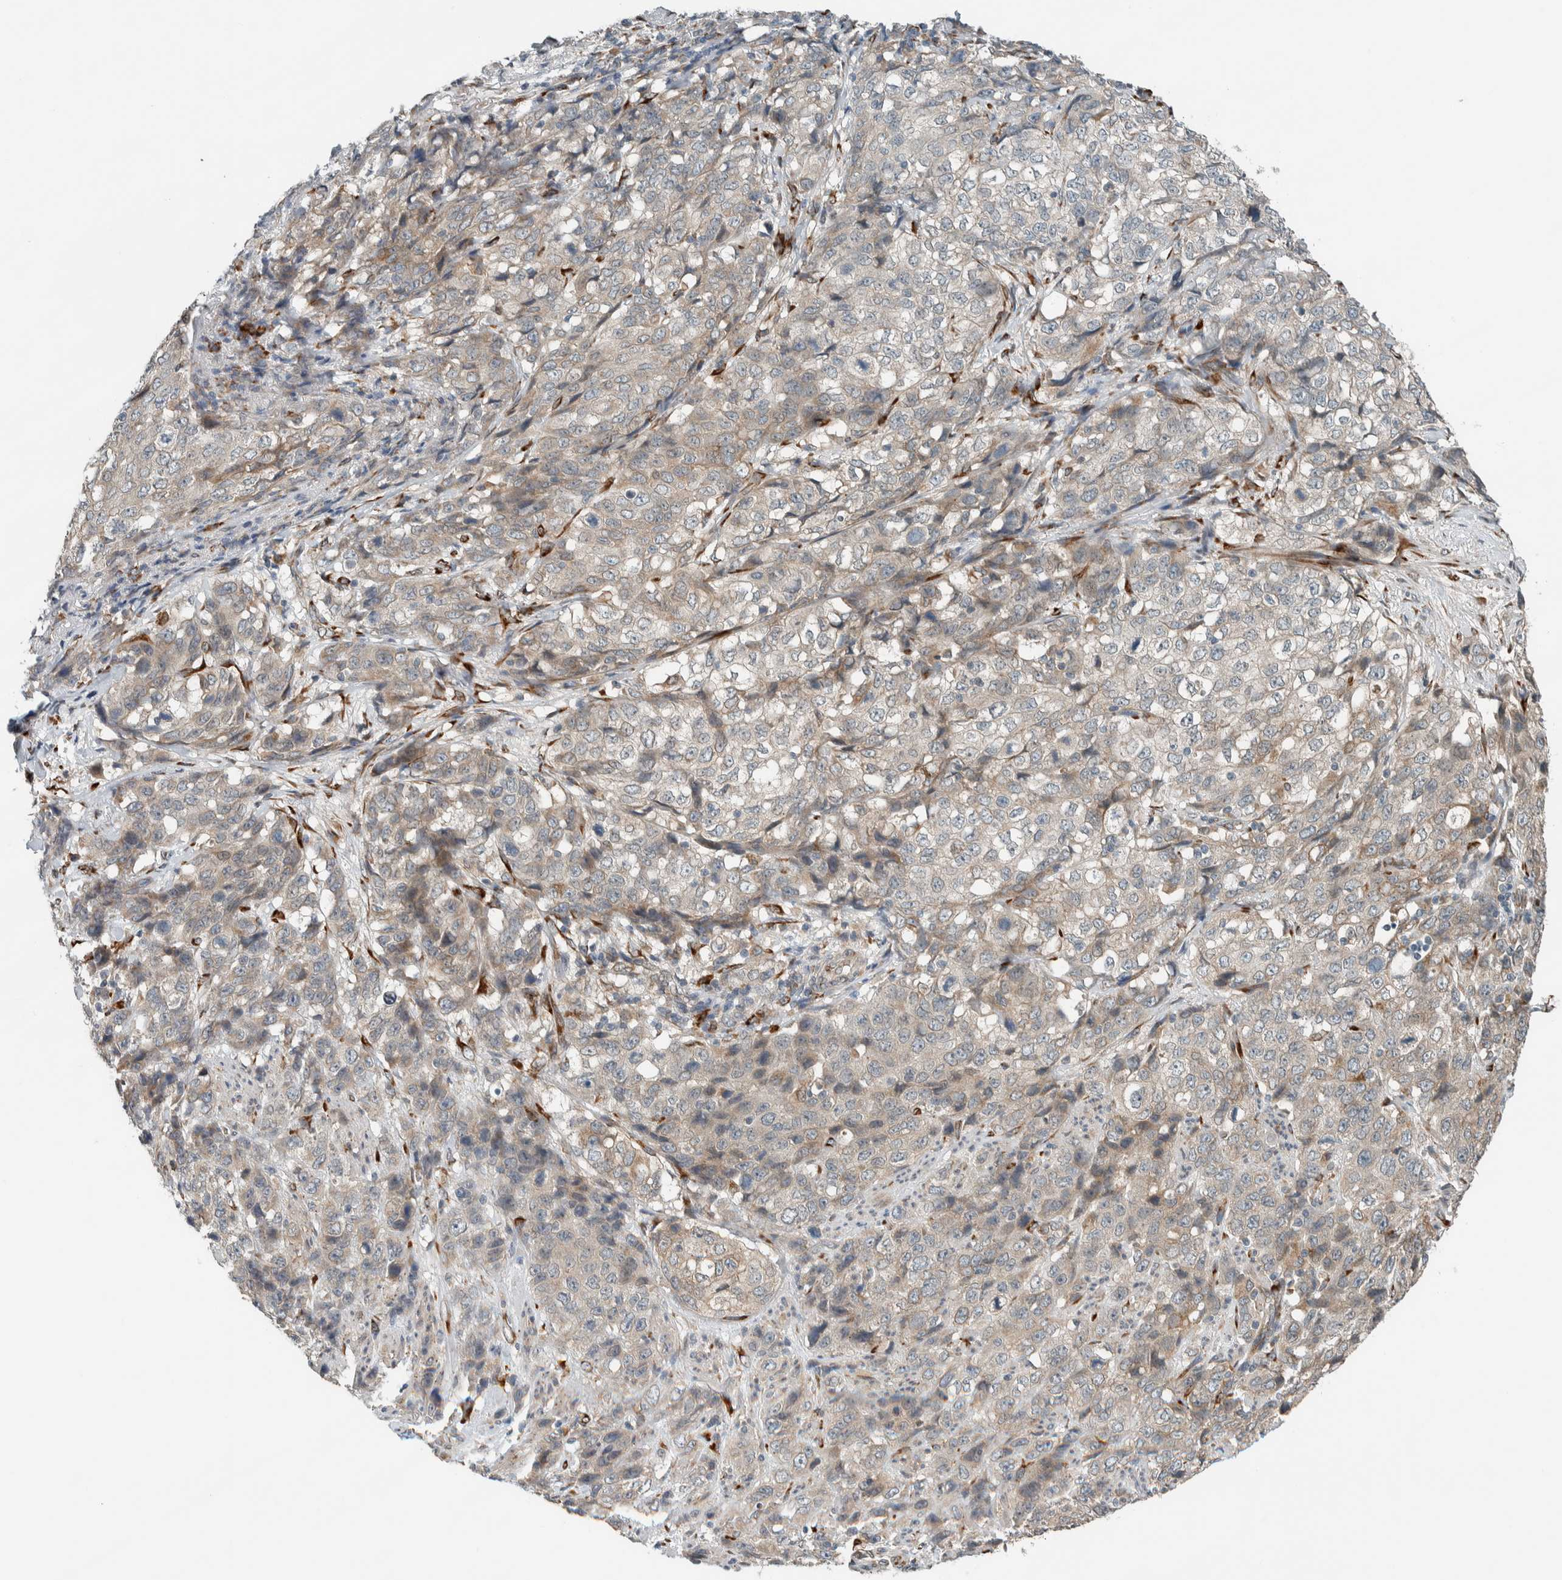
{"staining": {"intensity": "weak", "quantity": "<25%", "location": "cytoplasmic/membranous"}, "tissue": "stomach cancer", "cell_type": "Tumor cells", "image_type": "cancer", "snomed": [{"axis": "morphology", "description": "Adenocarcinoma, NOS"}, {"axis": "topography", "description": "Stomach"}], "caption": "Tumor cells show no significant staining in stomach cancer. Brightfield microscopy of immunohistochemistry stained with DAB (3,3'-diaminobenzidine) (brown) and hematoxylin (blue), captured at high magnification.", "gene": "CTBP2", "patient": {"sex": "male", "age": 48}}